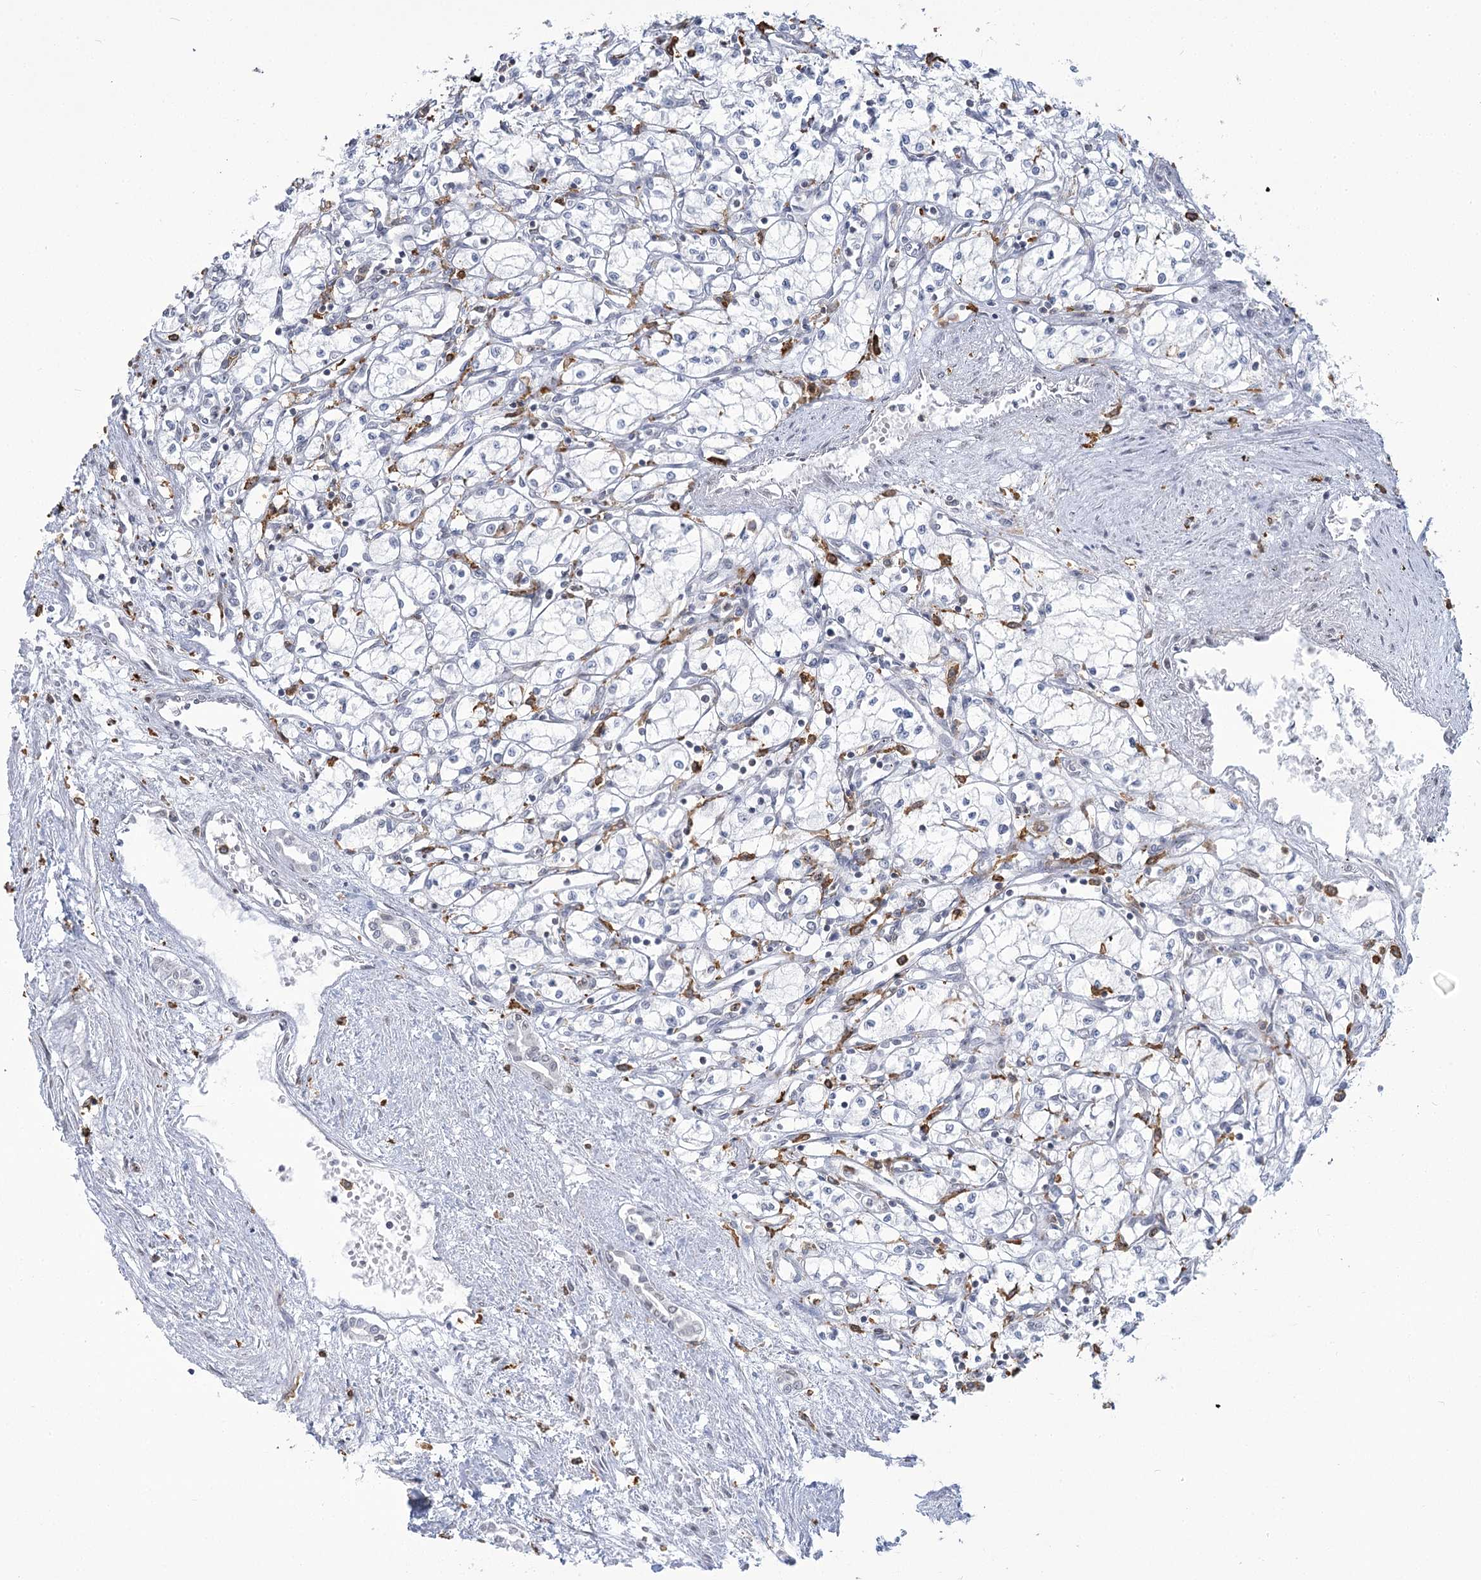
{"staining": {"intensity": "negative", "quantity": "none", "location": "none"}, "tissue": "renal cancer", "cell_type": "Tumor cells", "image_type": "cancer", "snomed": [{"axis": "morphology", "description": "Adenocarcinoma, NOS"}, {"axis": "topography", "description": "Kidney"}], "caption": "Tumor cells show no significant protein positivity in adenocarcinoma (renal).", "gene": "C11orf1", "patient": {"sex": "male", "age": 59}}